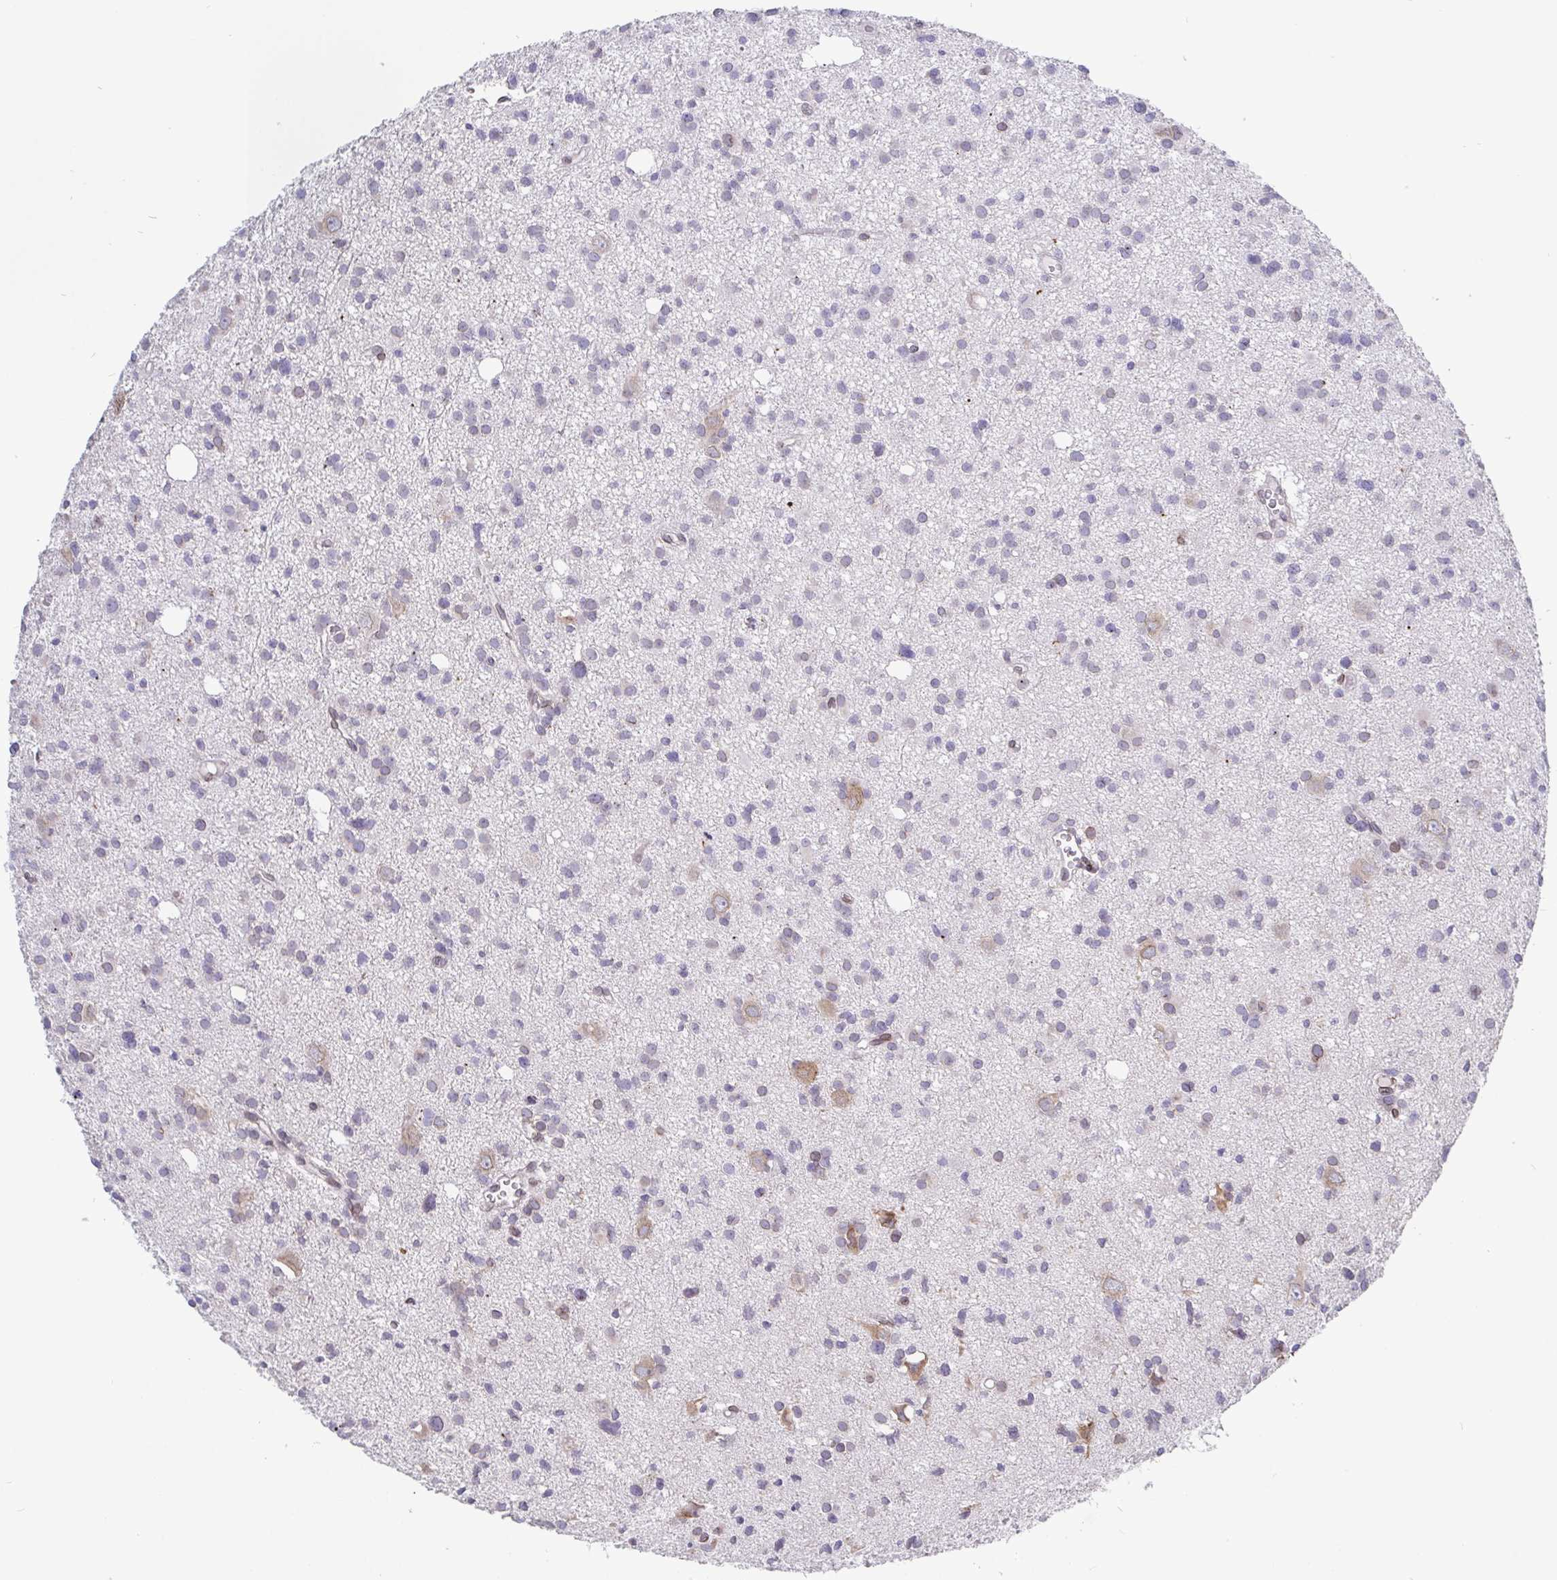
{"staining": {"intensity": "negative", "quantity": "none", "location": "none"}, "tissue": "glioma", "cell_type": "Tumor cells", "image_type": "cancer", "snomed": [{"axis": "morphology", "description": "Glioma, malignant, High grade"}, {"axis": "topography", "description": "Brain"}], "caption": "Tumor cells show no significant staining in malignant glioma (high-grade).", "gene": "EMD", "patient": {"sex": "male", "age": 23}}